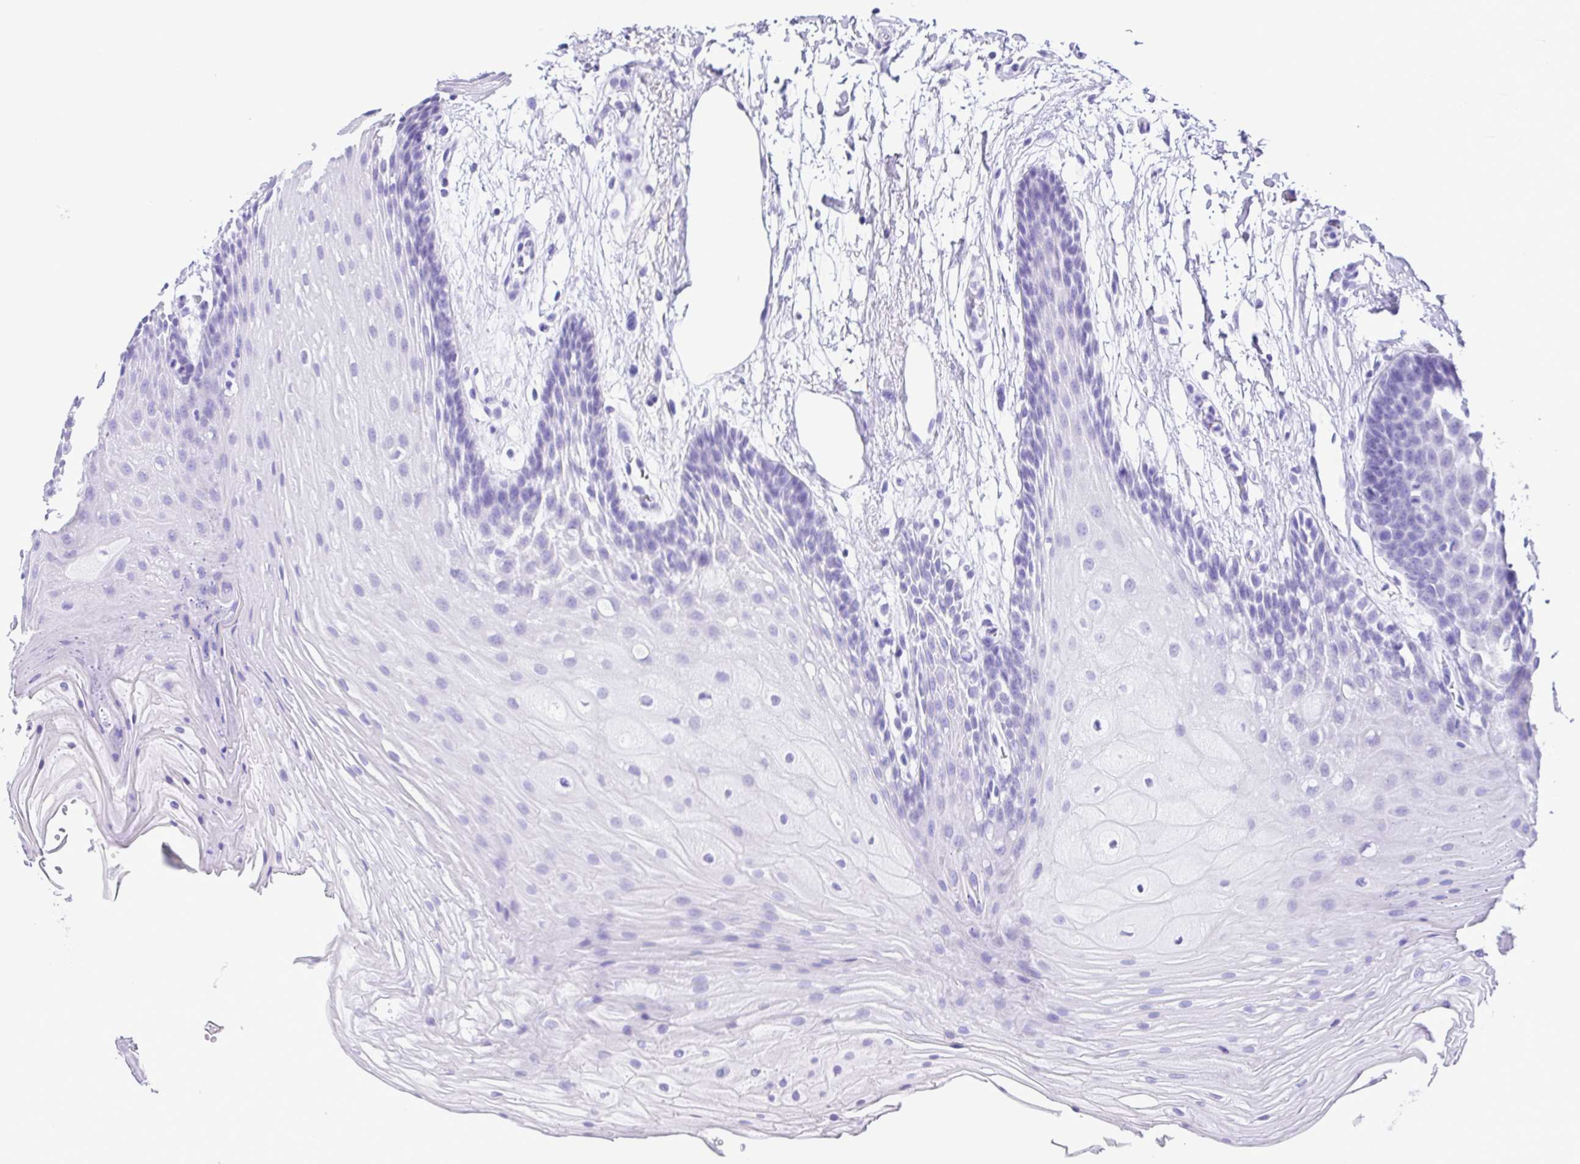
{"staining": {"intensity": "negative", "quantity": "none", "location": "none"}, "tissue": "oral mucosa", "cell_type": "Squamous epithelial cells", "image_type": "normal", "snomed": [{"axis": "morphology", "description": "Normal tissue, NOS"}, {"axis": "morphology", "description": "Squamous cell carcinoma, NOS"}, {"axis": "topography", "description": "Oral tissue"}, {"axis": "topography", "description": "Tounge, NOS"}, {"axis": "topography", "description": "Head-Neck"}], "caption": "IHC of benign oral mucosa reveals no expression in squamous epithelial cells. (Immunohistochemistry, brightfield microscopy, high magnification).", "gene": "ERP27", "patient": {"sex": "male", "age": 62}}